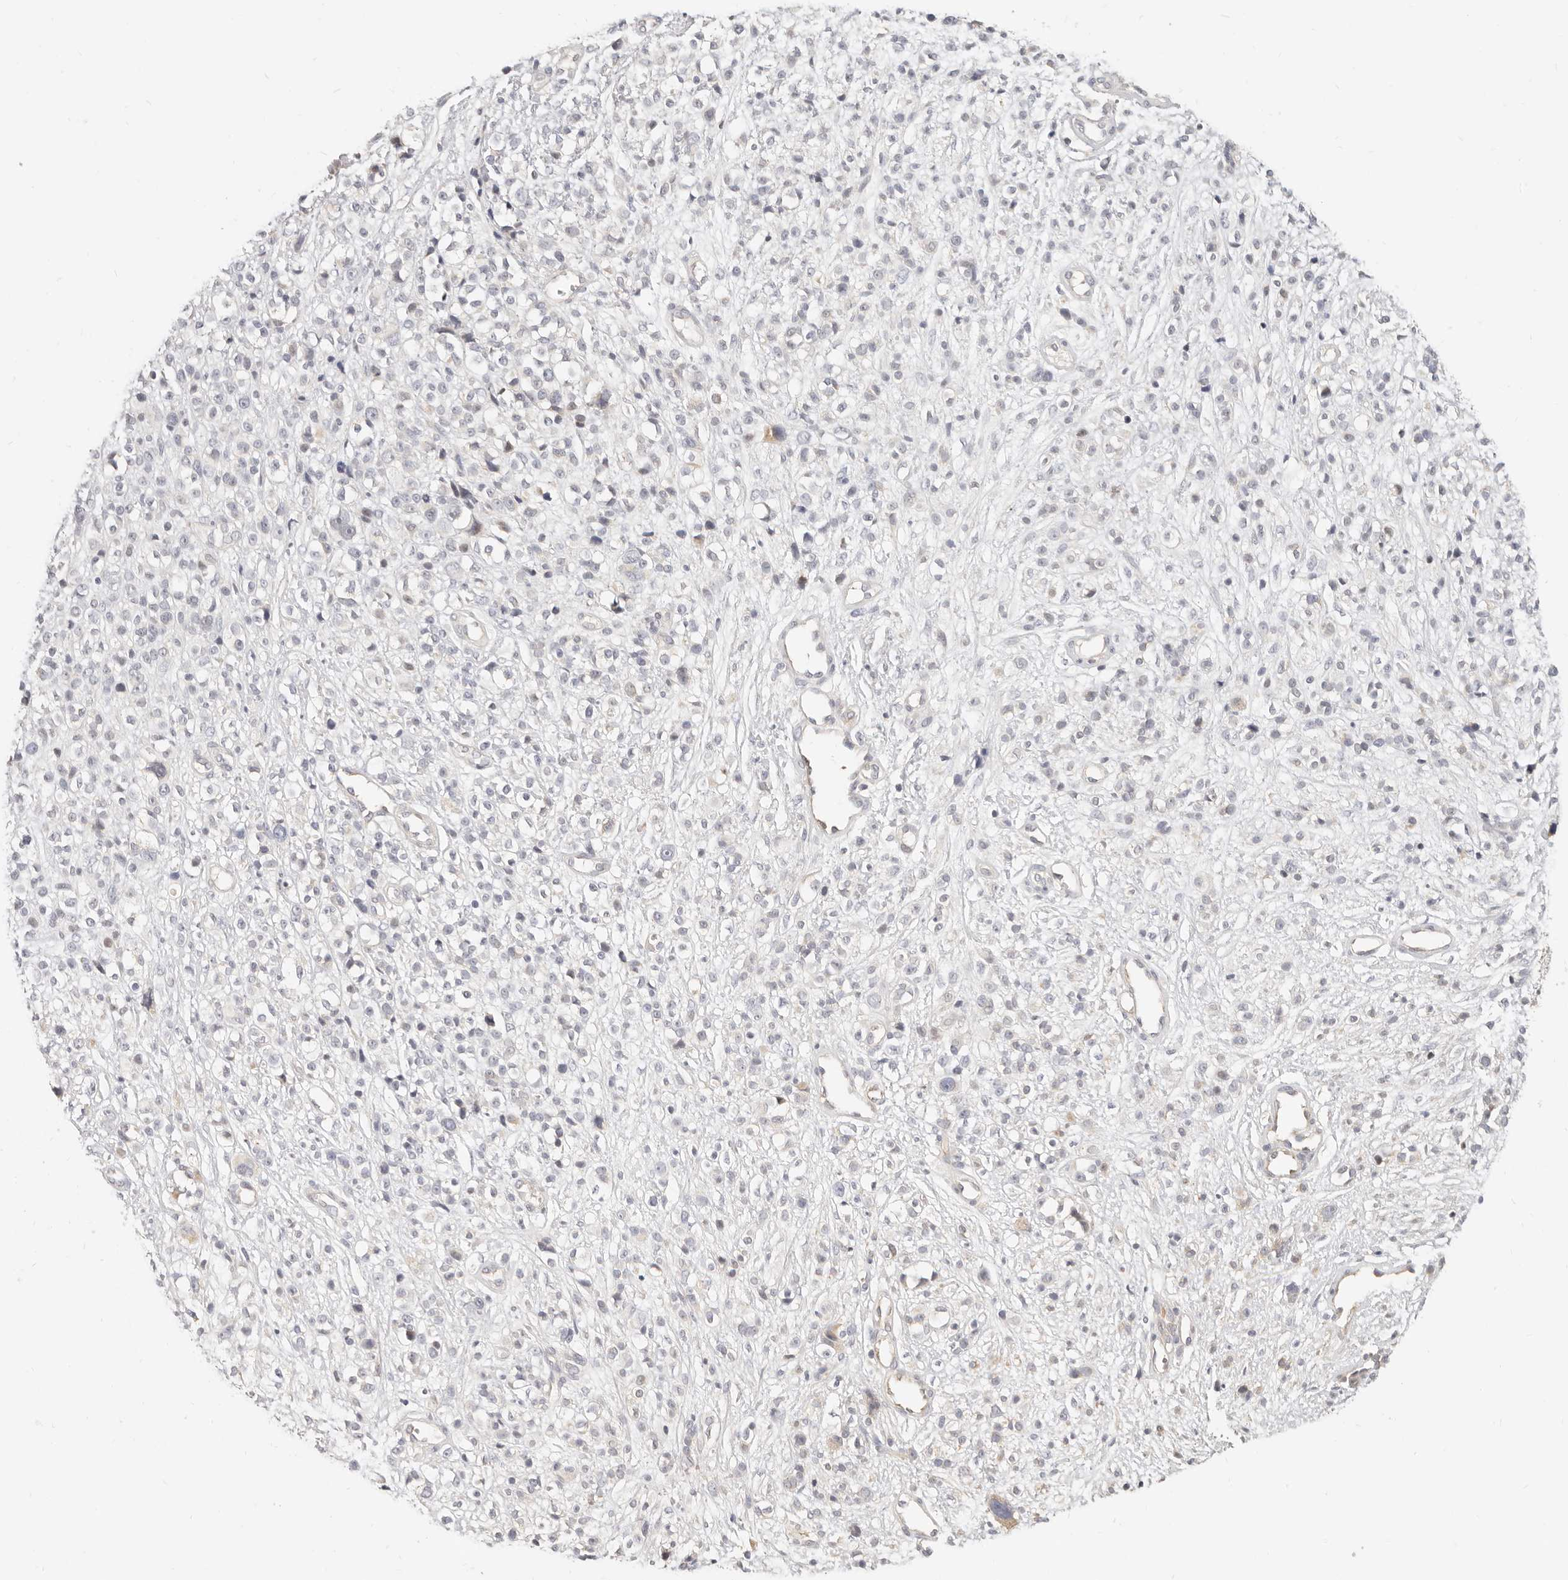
{"staining": {"intensity": "negative", "quantity": "none", "location": "none"}, "tissue": "melanoma", "cell_type": "Tumor cells", "image_type": "cancer", "snomed": [{"axis": "morphology", "description": "Malignant melanoma, NOS"}, {"axis": "topography", "description": "Skin"}], "caption": "Immunohistochemistry photomicrograph of melanoma stained for a protein (brown), which exhibits no expression in tumor cells.", "gene": "LTB4R2", "patient": {"sex": "female", "age": 55}}